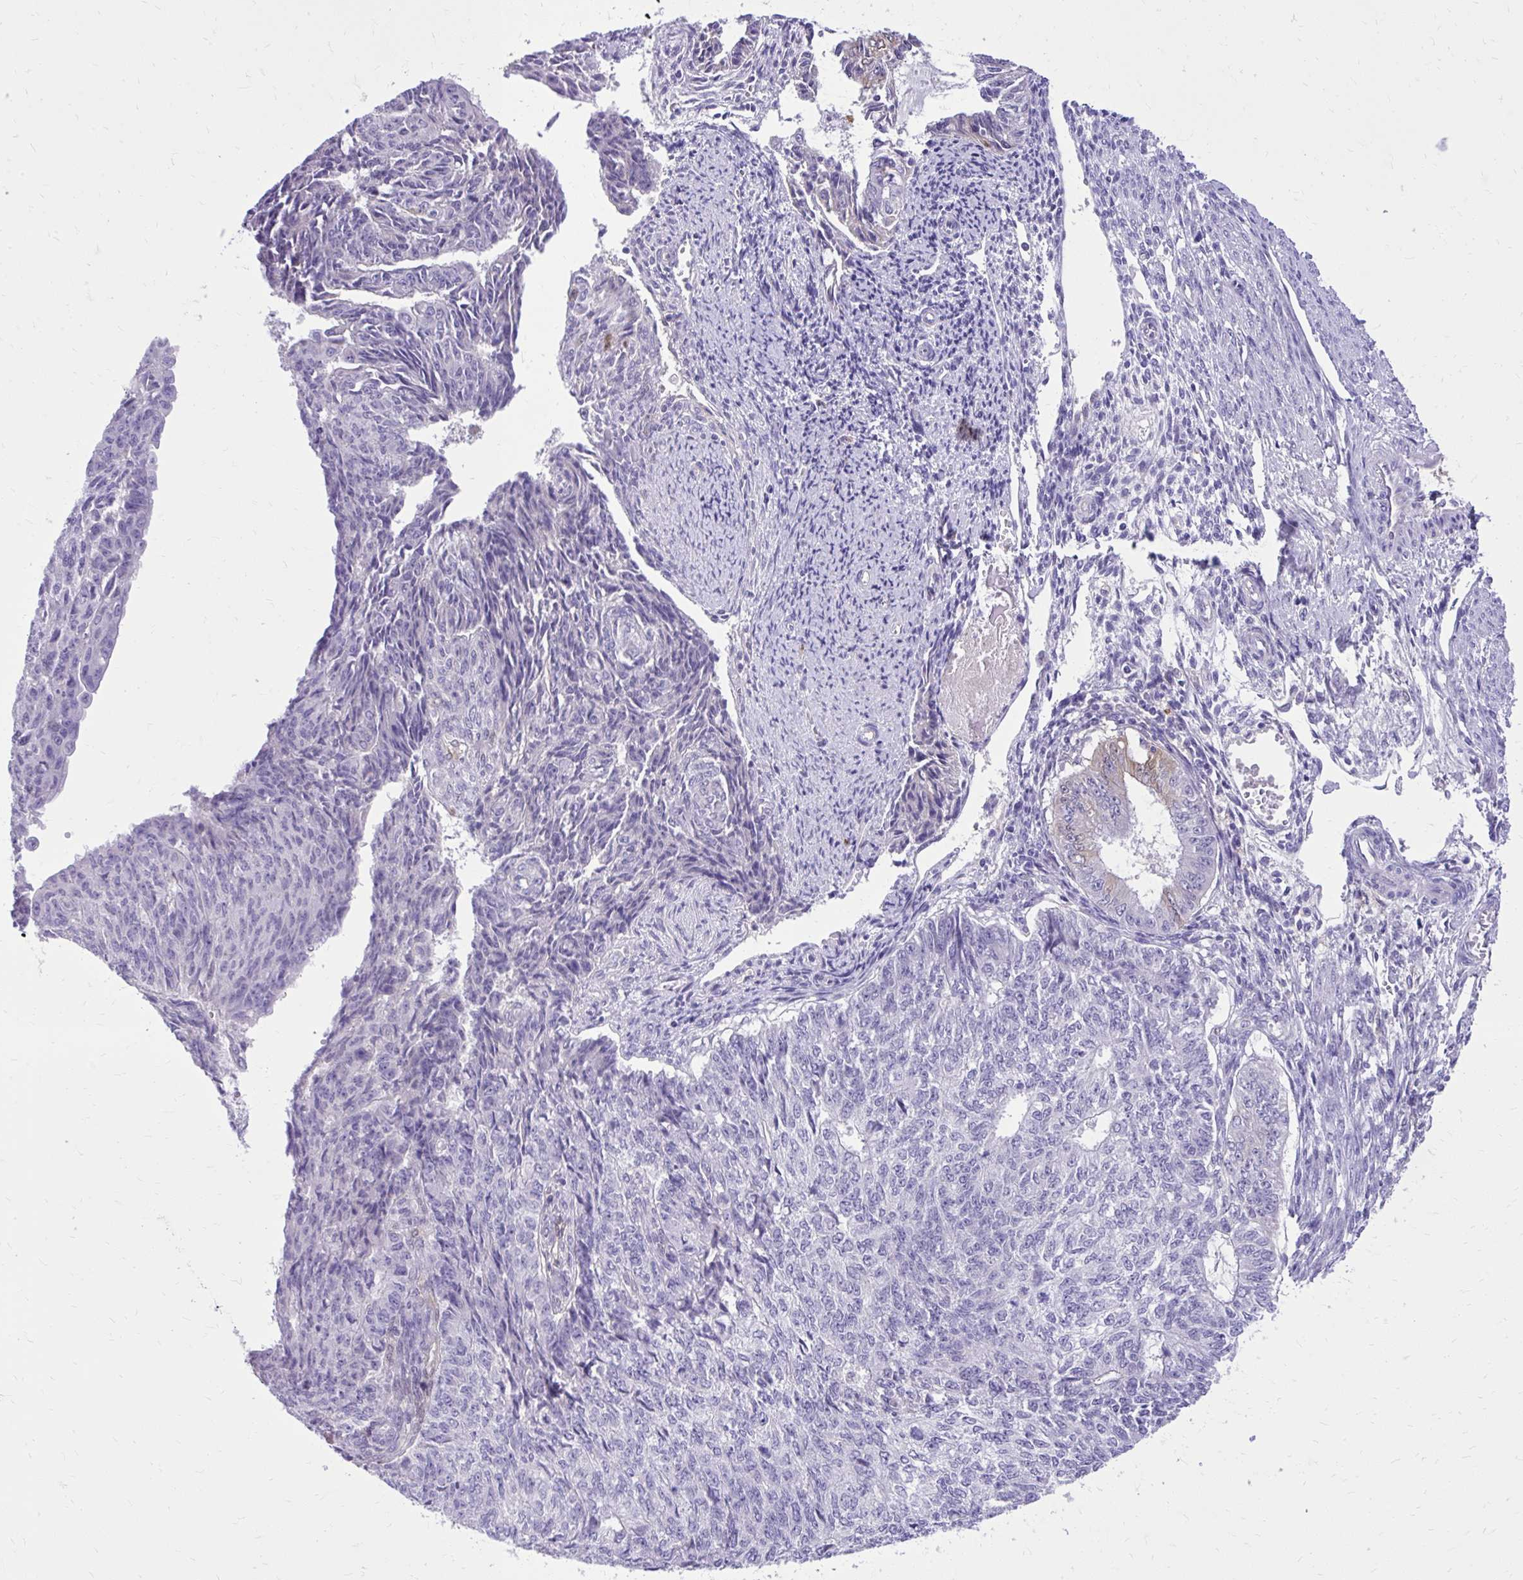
{"staining": {"intensity": "negative", "quantity": "none", "location": "none"}, "tissue": "endometrial cancer", "cell_type": "Tumor cells", "image_type": "cancer", "snomed": [{"axis": "morphology", "description": "Adenocarcinoma, NOS"}, {"axis": "topography", "description": "Endometrium"}], "caption": "Photomicrograph shows no protein expression in tumor cells of endometrial cancer tissue.", "gene": "NNMT", "patient": {"sex": "female", "age": 32}}